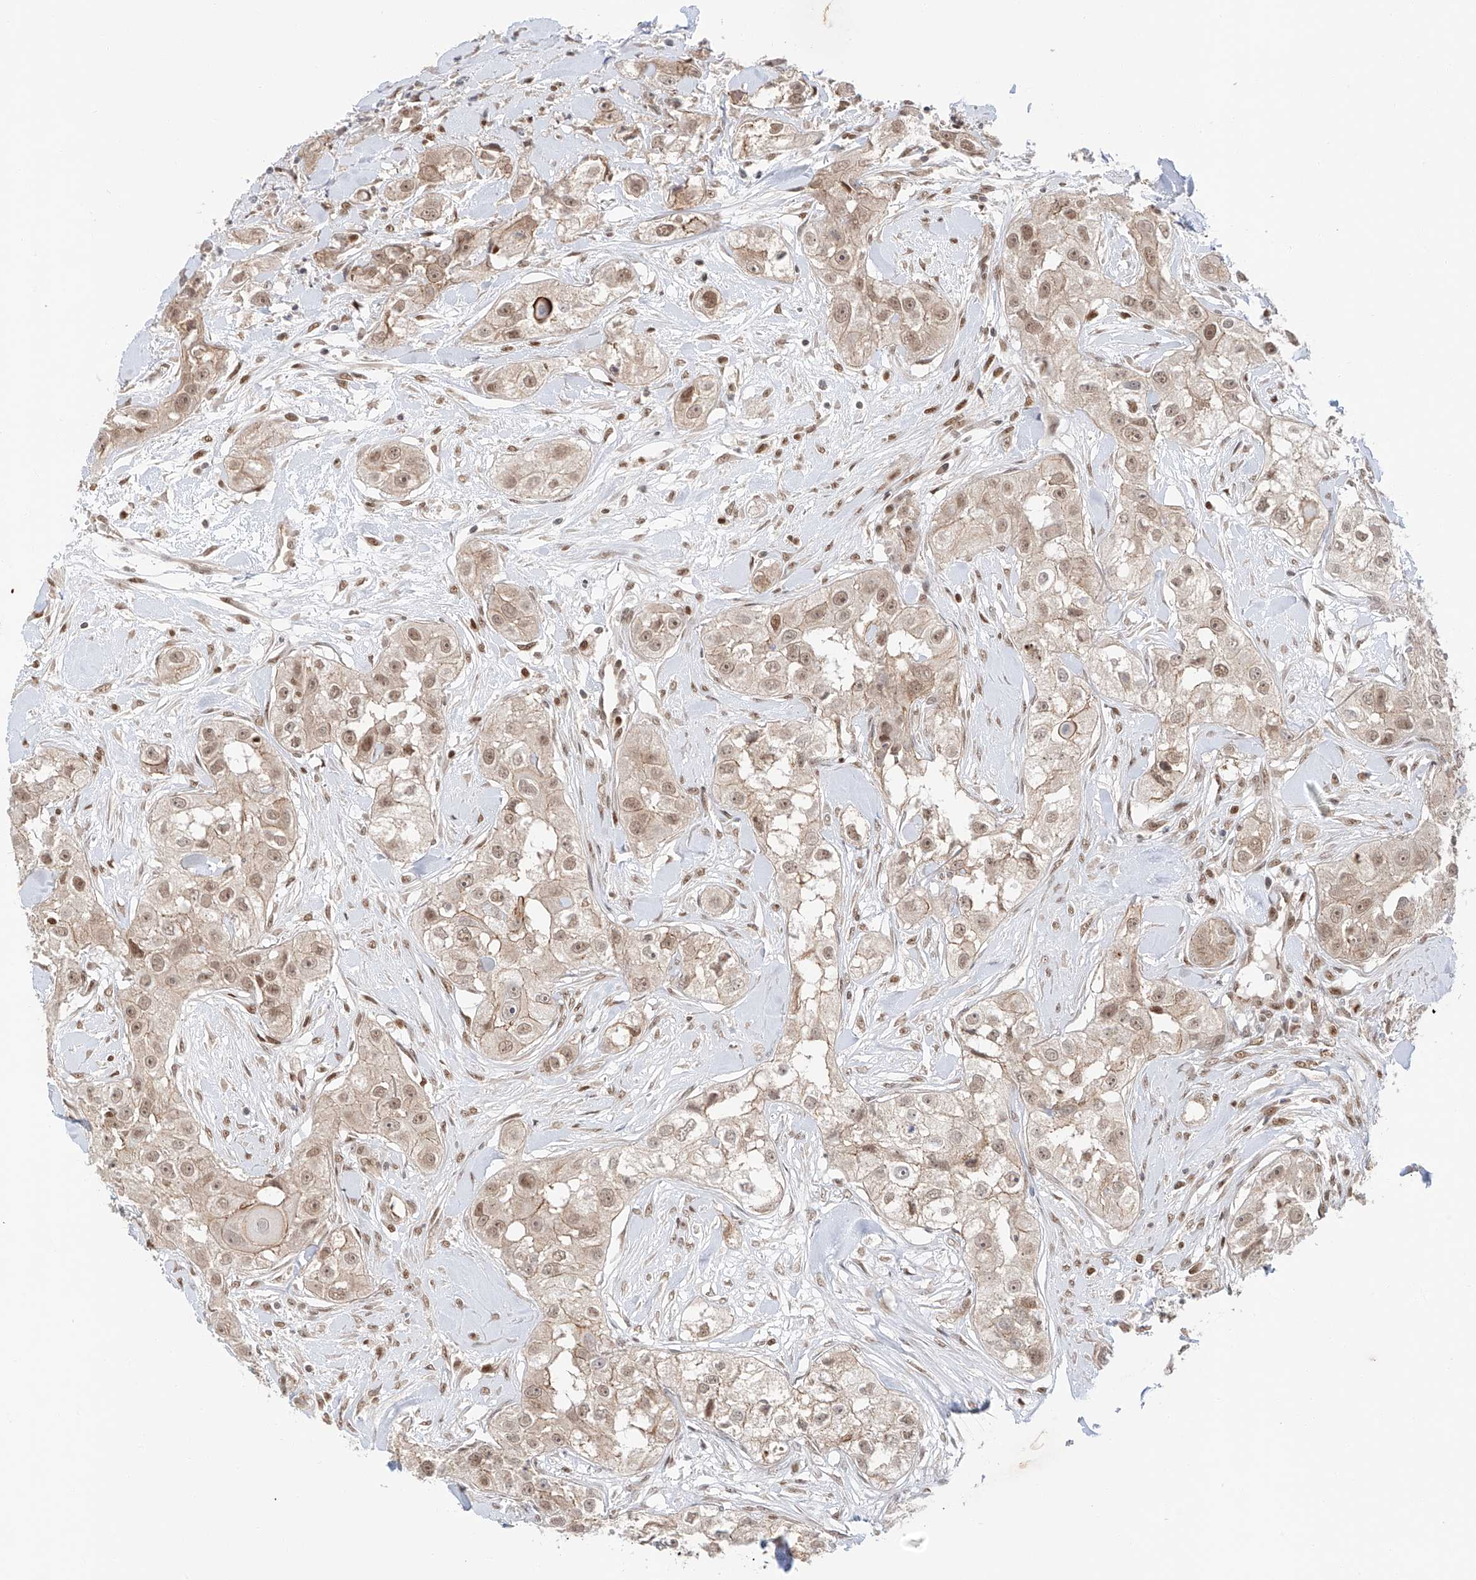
{"staining": {"intensity": "moderate", "quantity": ">75%", "location": "cytoplasmic/membranous,nuclear"}, "tissue": "head and neck cancer", "cell_type": "Tumor cells", "image_type": "cancer", "snomed": [{"axis": "morphology", "description": "Normal tissue, NOS"}, {"axis": "morphology", "description": "Squamous cell carcinoma, NOS"}, {"axis": "topography", "description": "Skeletal muscle"}, {"axis": "topography", "description": "Head-Neck"}], "caption": "A photomicrograph showing moderate cytoplasmic/membranous and nuclear positivity in approximately >75% of tumor cells in head and neck cancer (squamous cell carcinoma), as visualized by brown immunohistochemical staining.", "gene": "POGK", "patient": {"sex": "male", "age": 51}}